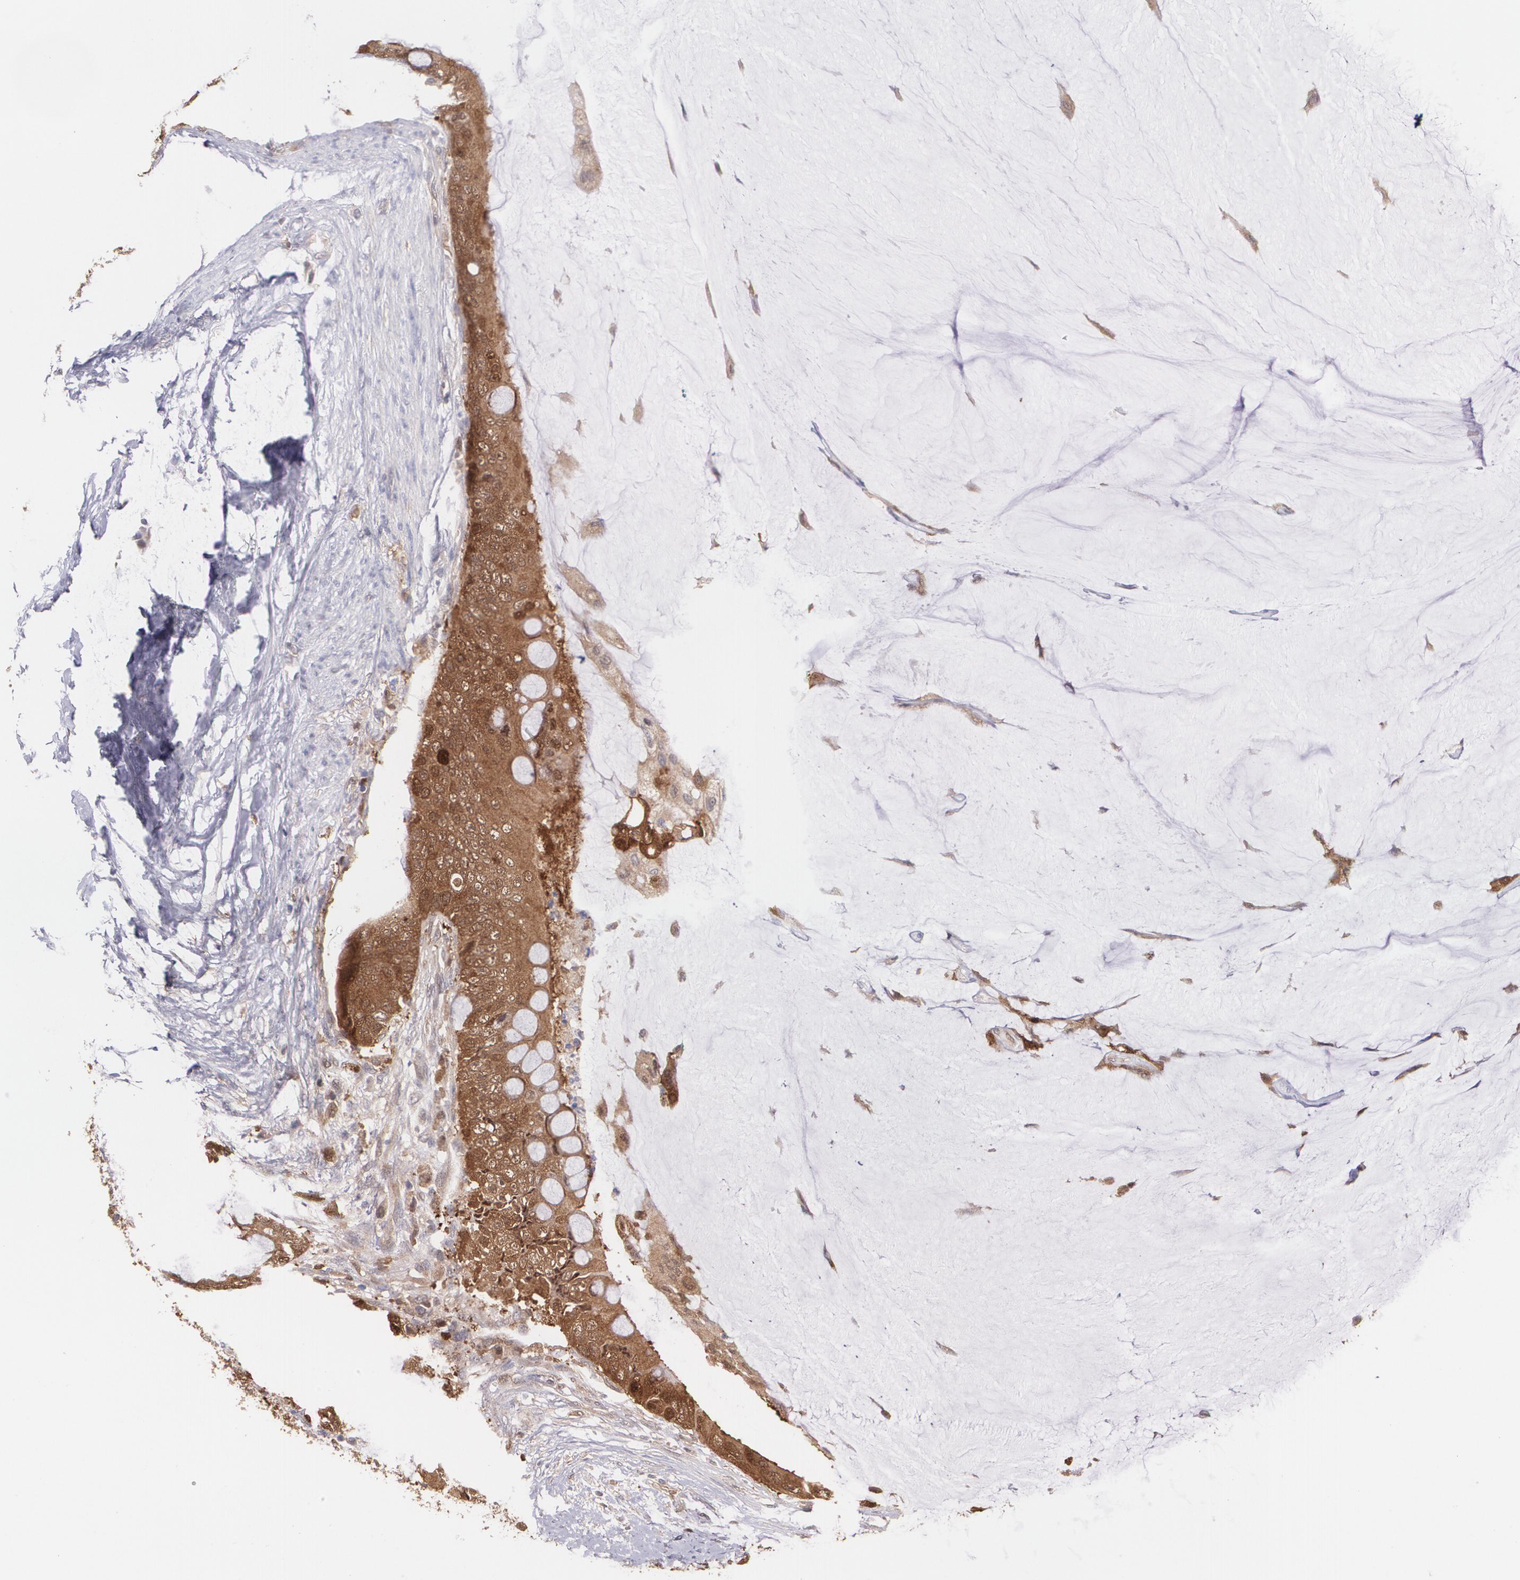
{"staining": {"intensity": "strong", "quantity": ">75%", "location": "cytoplasmic/membranous,nuclear"}, "tissue": "colorectal cancer", "cell_type": "Tumor cells", "image_type": "cancer", "snomed": [{"axis": "morphology", "description": "Normal tissue, NOS"}, {"axis": "morphology", "description": "Adenocarcinoma, NOS"}, {"axis": "topography", "description": "Rectum"}, {"axis": "topography", "description": "Peripheral nerve tissue"}], "caption": "Immunohistochemical staining of human colorectal adenocarcinoma demonstrates high levels of strong cytoplasmic/membranous and nuclear protein positivity in approximately >75% of tumor cells.", "gene": "HSPH1", "patient": {"sex": "female", "age": 77}}